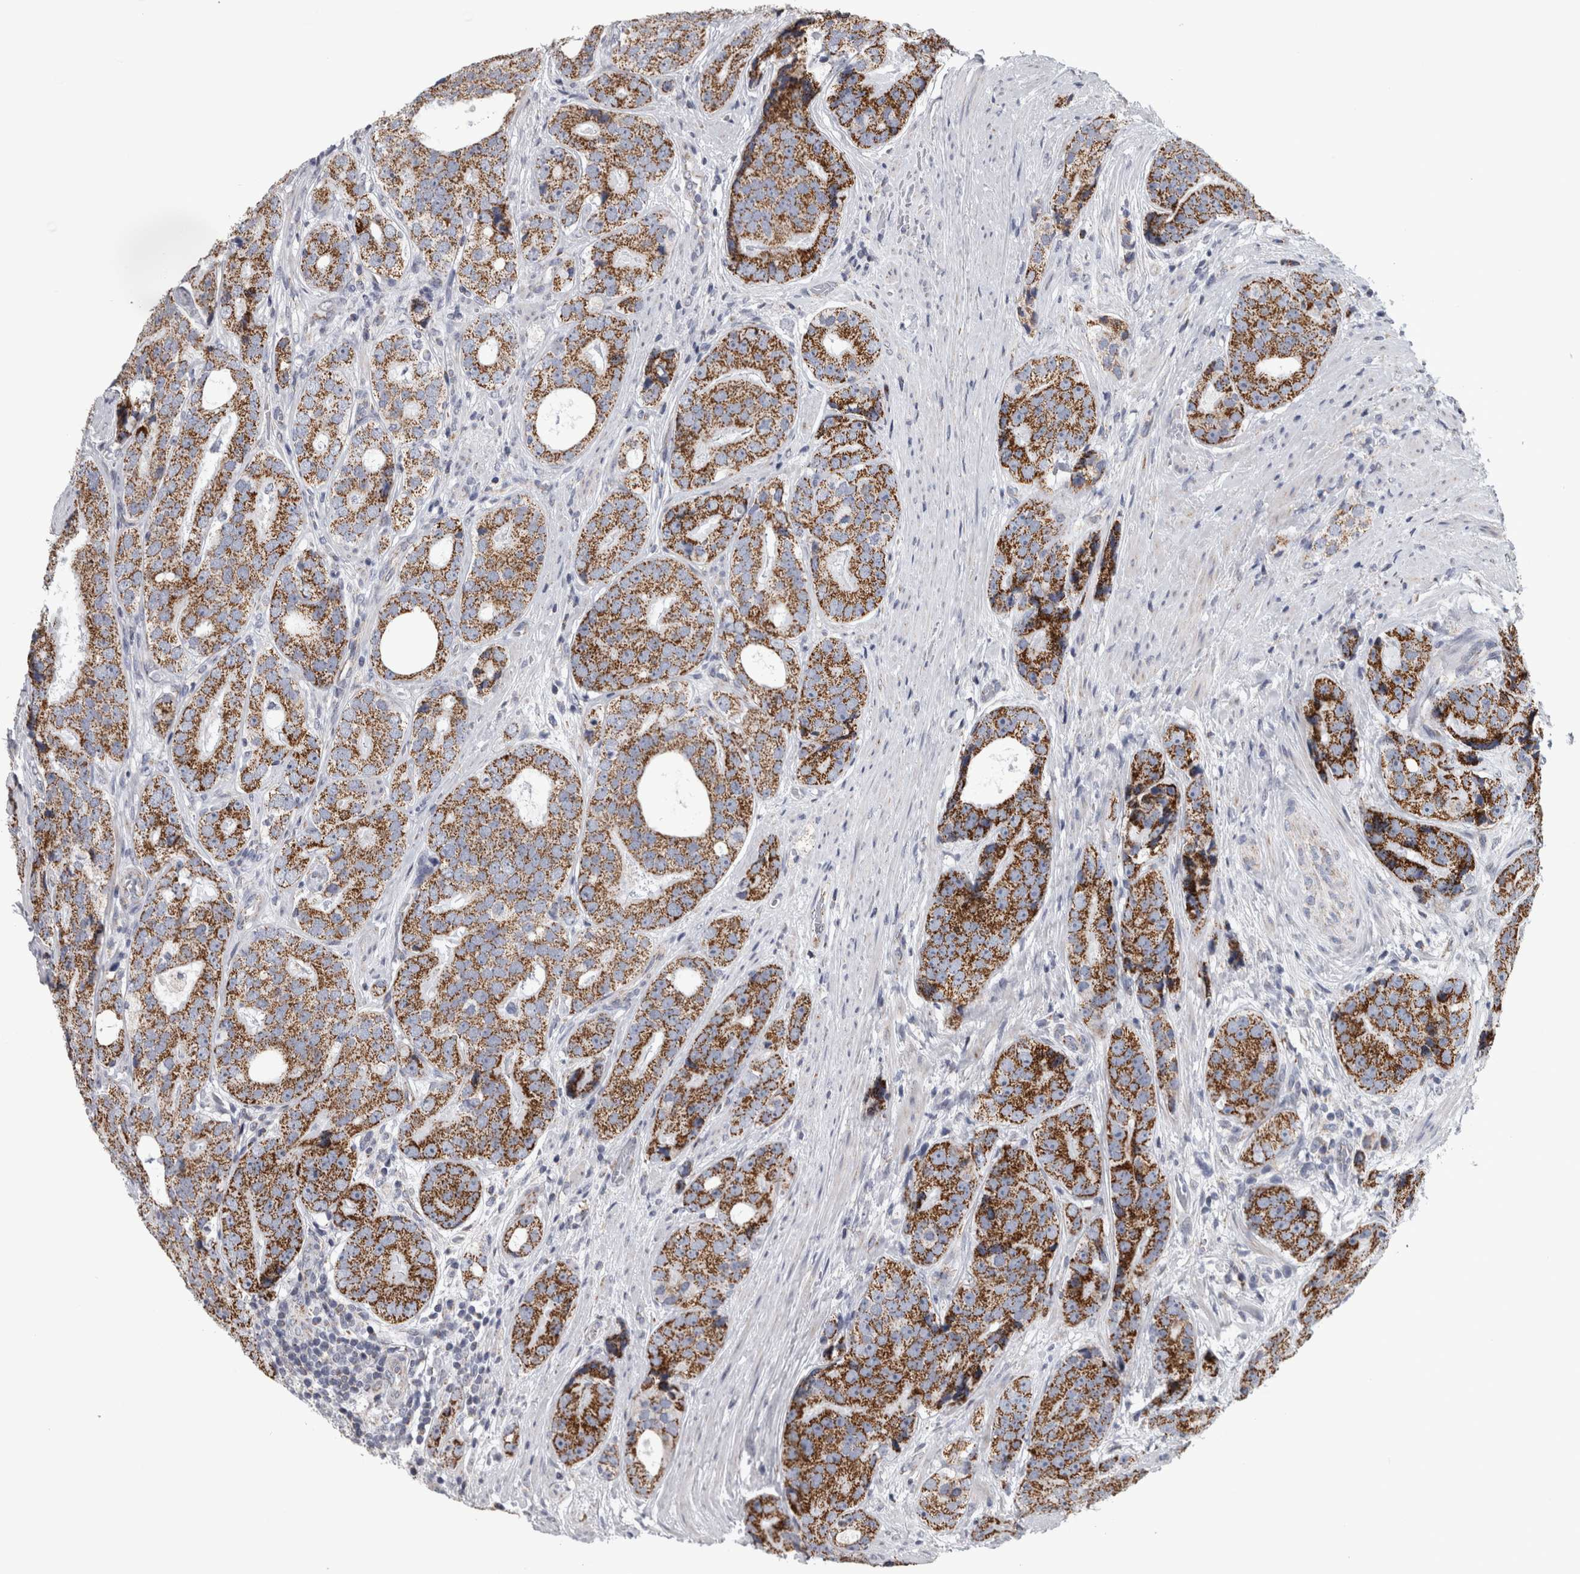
{"staining": {"intensity": "strong", "quantity": "25%-75%", "location": "cytoplasmic/membranous"}, "tissue": "prostate cancer", "cell_type": "Tumor cells", "image_type": "cancer", "snomed": [{"axis": "morphology", "description": "Adenocarcinoma, High grade"}, {"axis": "topography", "description": "Prostate"}], "caption": "Immunohistochemistry of prostate cancer reveals high levels of strong cytoplasmic/membranous staining in approximately 25%-75% of tumor cells. Nuclei are stained in blue.", "gene": "DBT", "patient": {"sex": "male", "age": 56}}